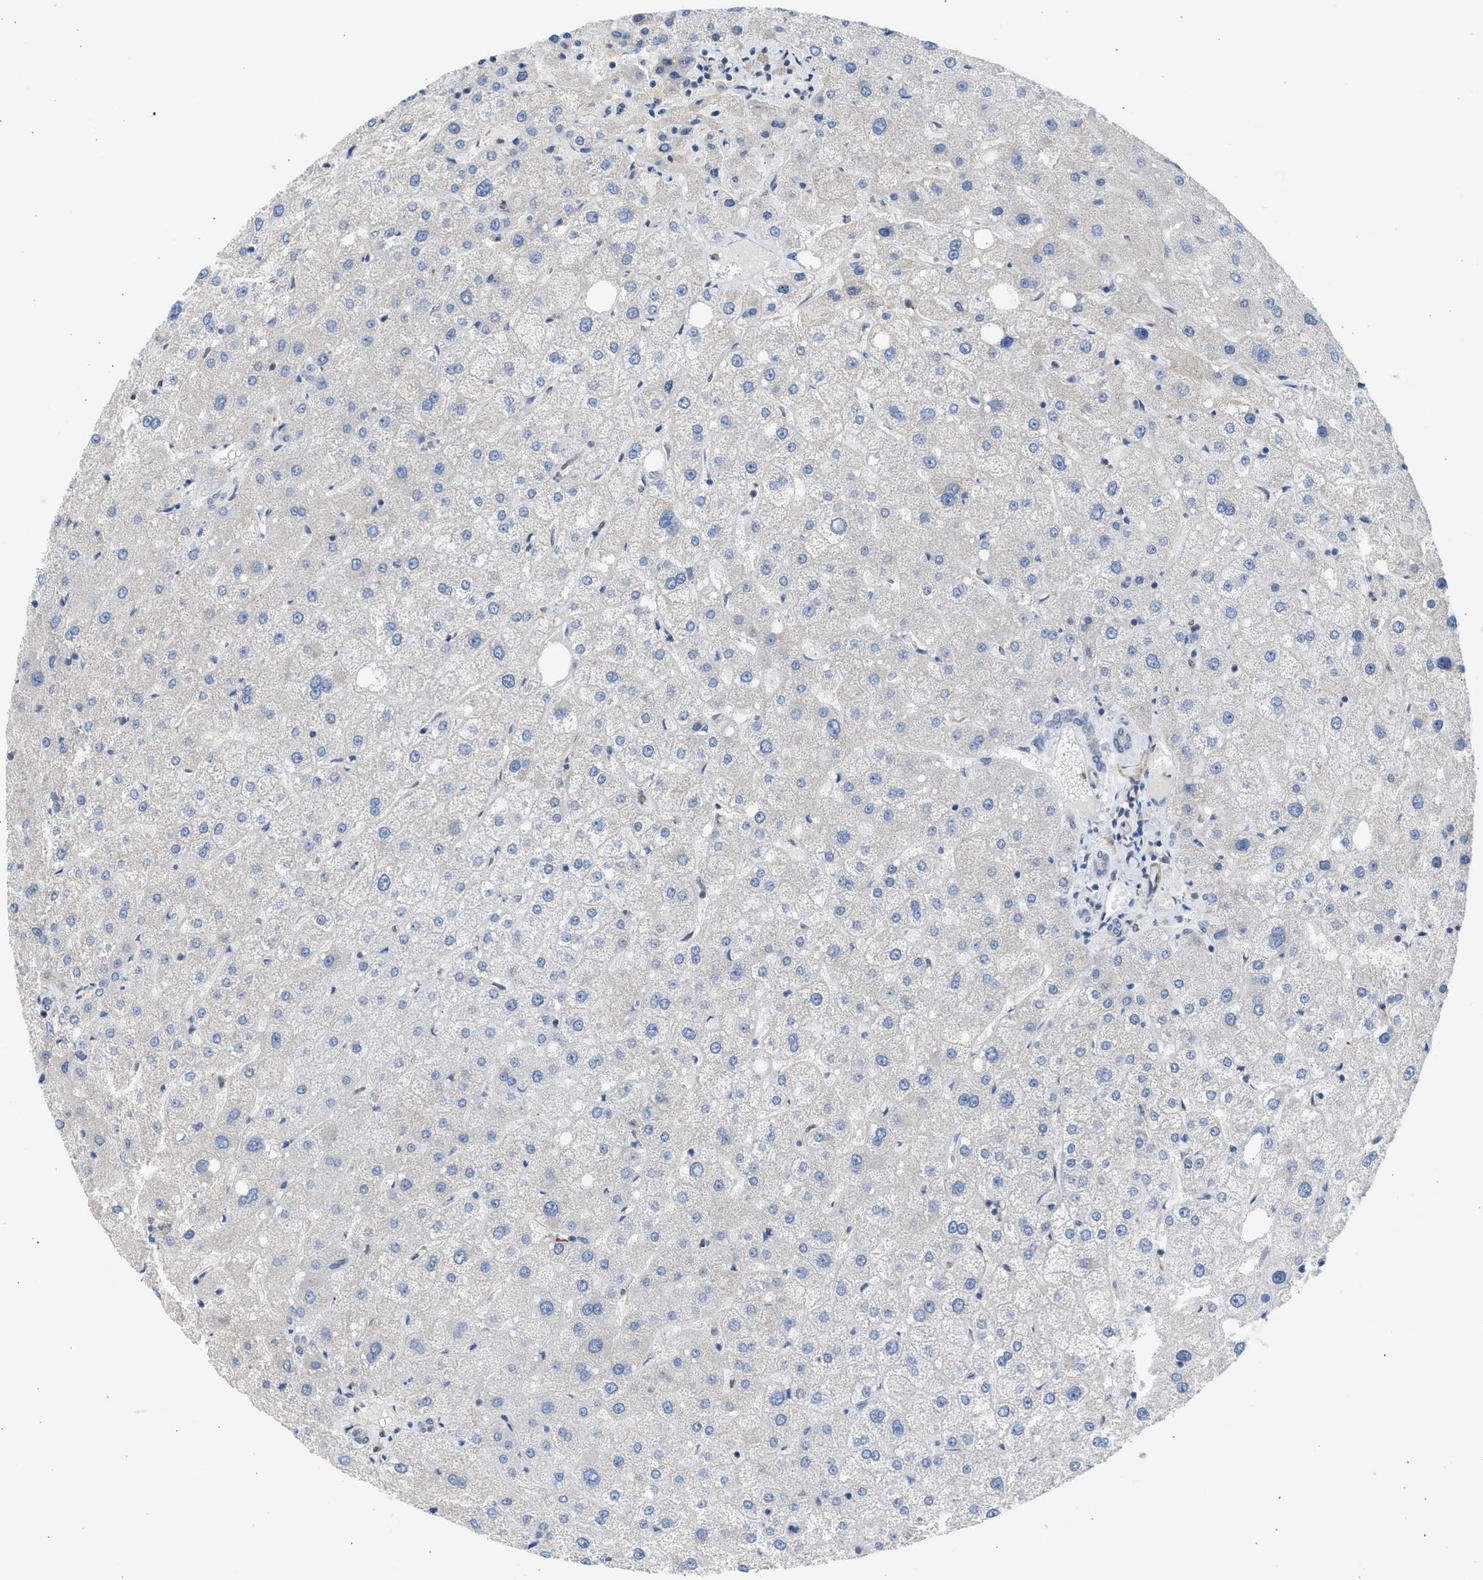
{"staining": {"intensity": "negative", "quantity": "none", "location": "none"}, "tissue": "liver", "cell_type": "Cholangiocytes", "image_type": "normal", "snomed": [{"axis": "morphology", "description": "Normal tissue, NOS"}, {"axis": "topography", "description": "Liver"}], "caption": "An image of liver stained for a protein shows no brown staining in cholangiocytes. (Immunohistochemistry, brightfield microscopy, high magnification).", "gene": "PCNX3", "patient": {"sex": "male", "age": 73}}